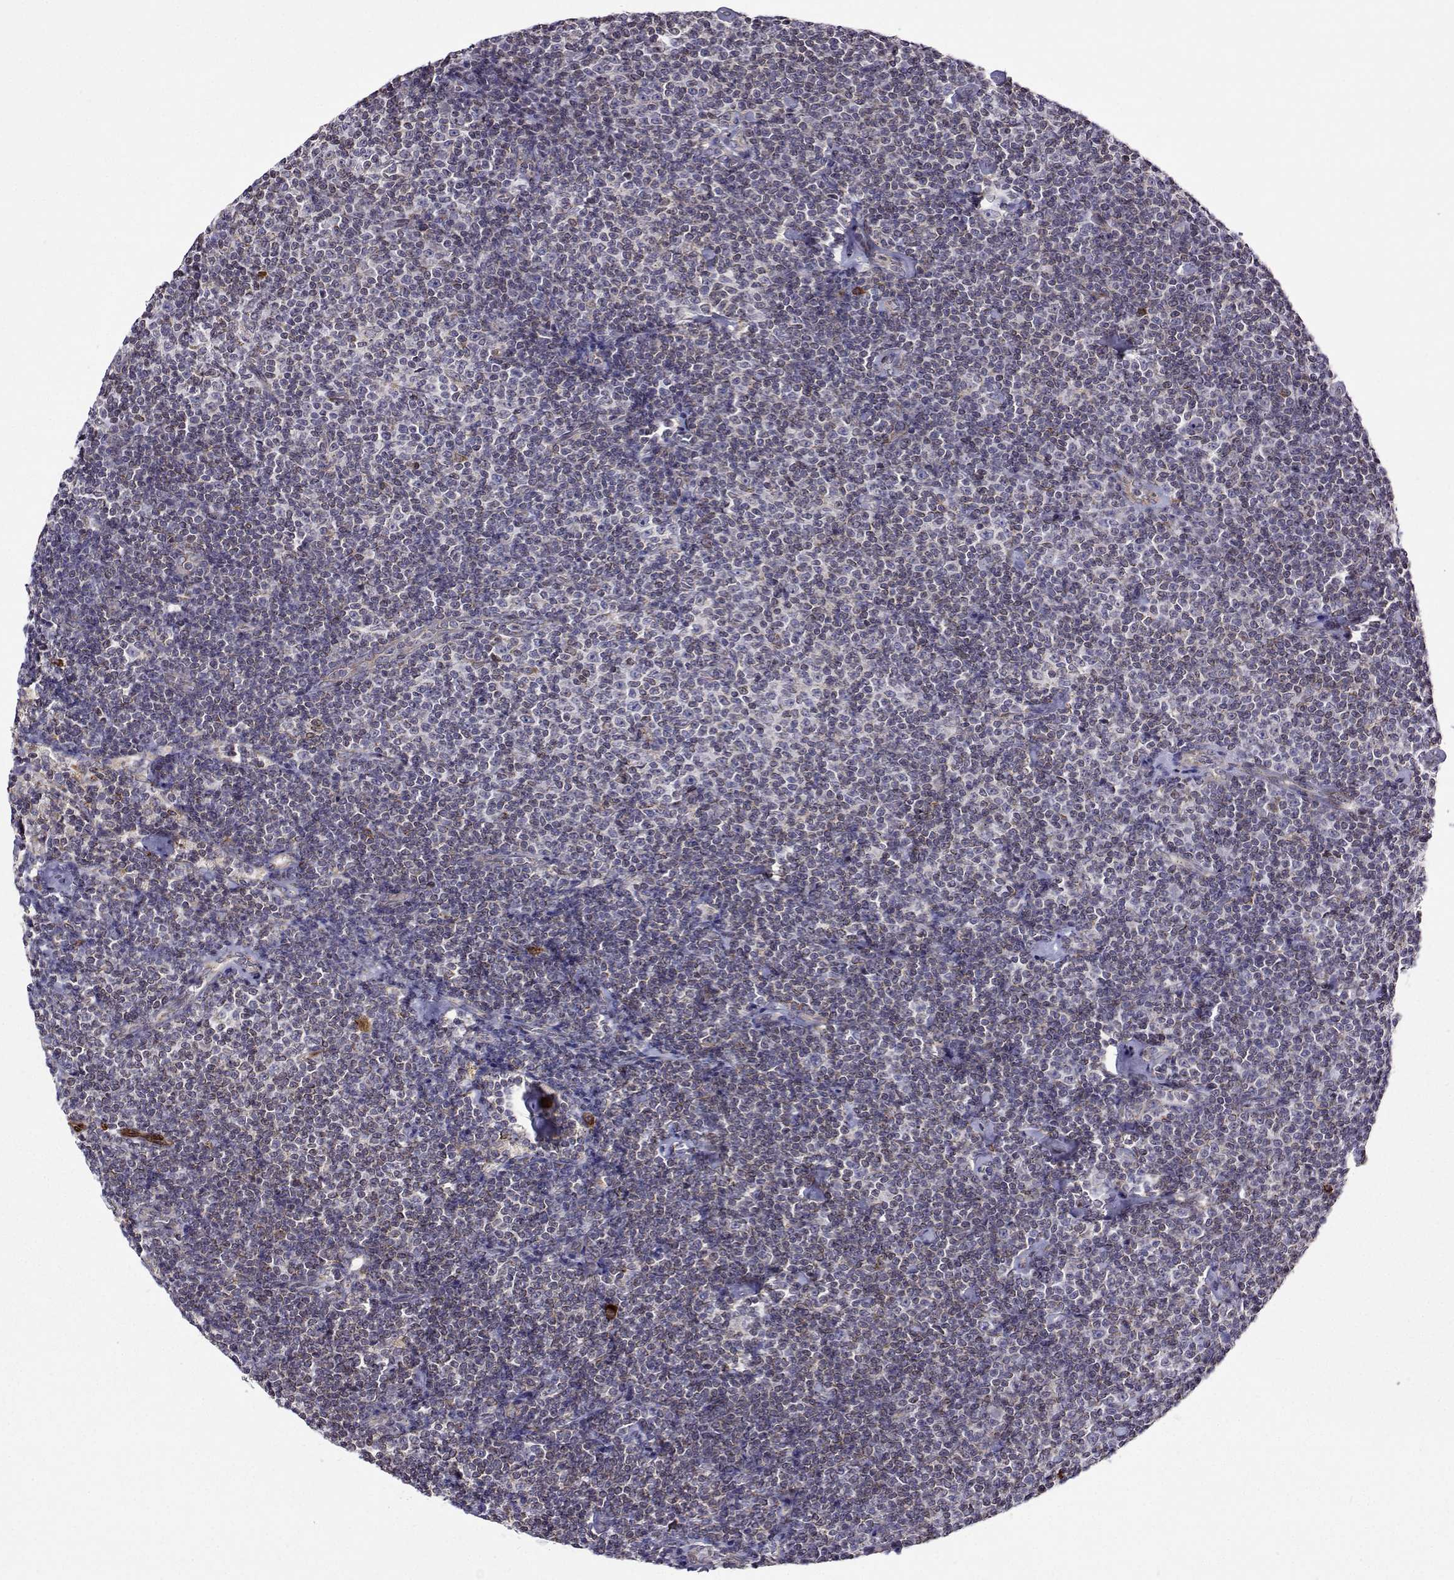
{"staining": {"intensity": "negative", "quantity": "none", "location": "none"}, "tissue": "lymphoma", "cell_type": "Tumor cells", "image_type": "cancer", "snomed": [{"axis": "morphology", "description": "Malignant lymphoma, non-Hodgkin's type, Low grade"}, {"axis": "topography", "description": "Lymph node"}], "caption": "Human lymphoma stained for a protein using immunohistochemistry exhibits no positivity in tumor cells.", "gene": "PGRMC2", "patient": {"sex": "male", "age": 81}}